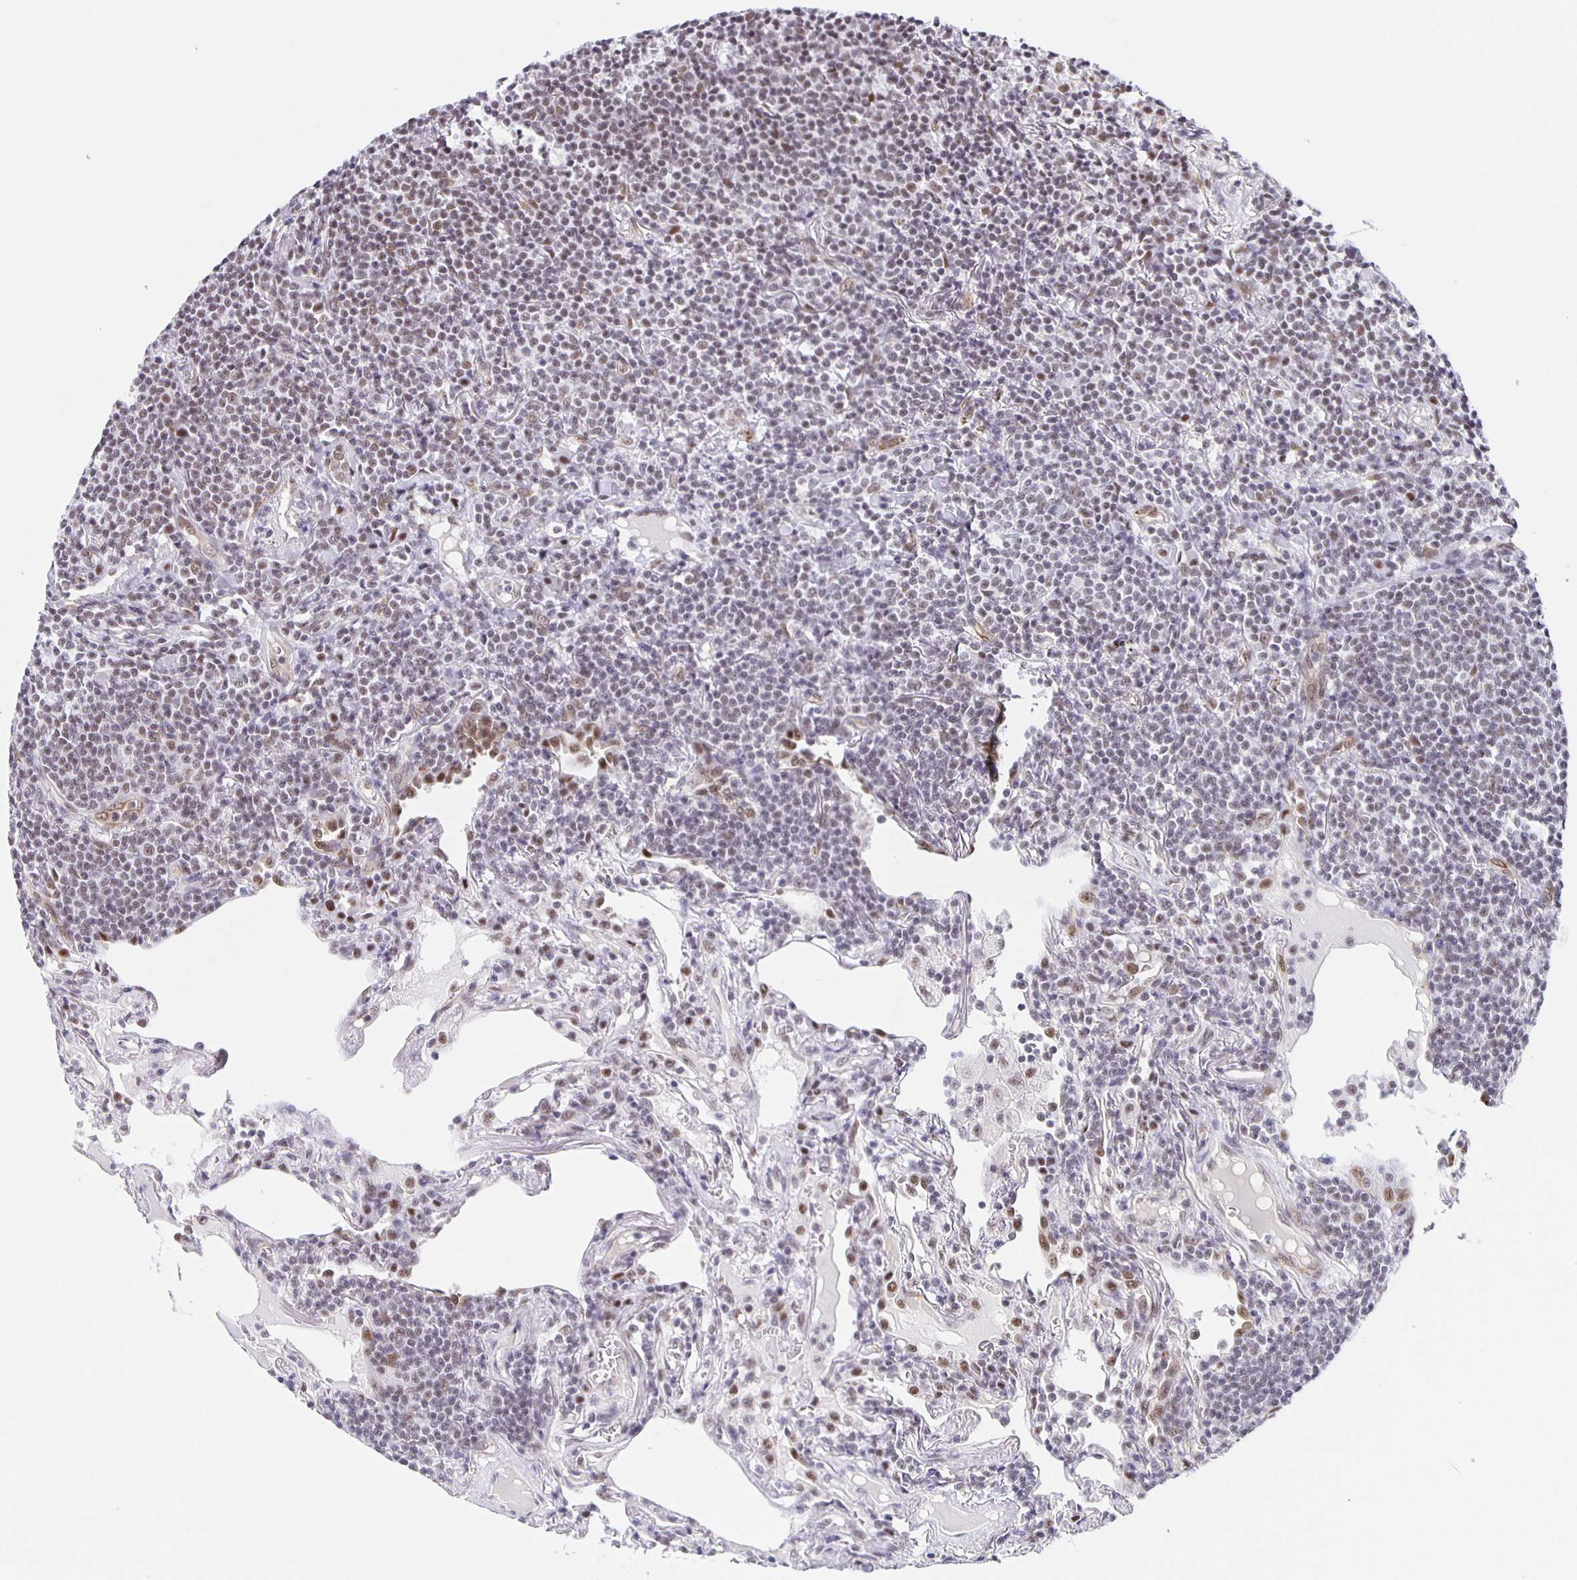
{"staining": {"intensity": "weak", "quantity": "25%-75%", "location": "nuclear"}, "tissue": "lymphoma", "cell_type": "Tumor cells", "image_type": "cancer", "snomed": [{"axis": "morphology", "description": "Malignant lymphoma, non-Hodgkin's type, Low grade"}, {"axis": "topography", "description": "Lung"}], "caption": "This image reveals immunohistochemistry staining of low-grade malignant lymphoma, non-Hodgkin's type, with low weak nuclear positivity in approximately 25%-75% of tumor cells.", "gene": "ZRANB2", "patient": {"sex": "female", "age": 71}}